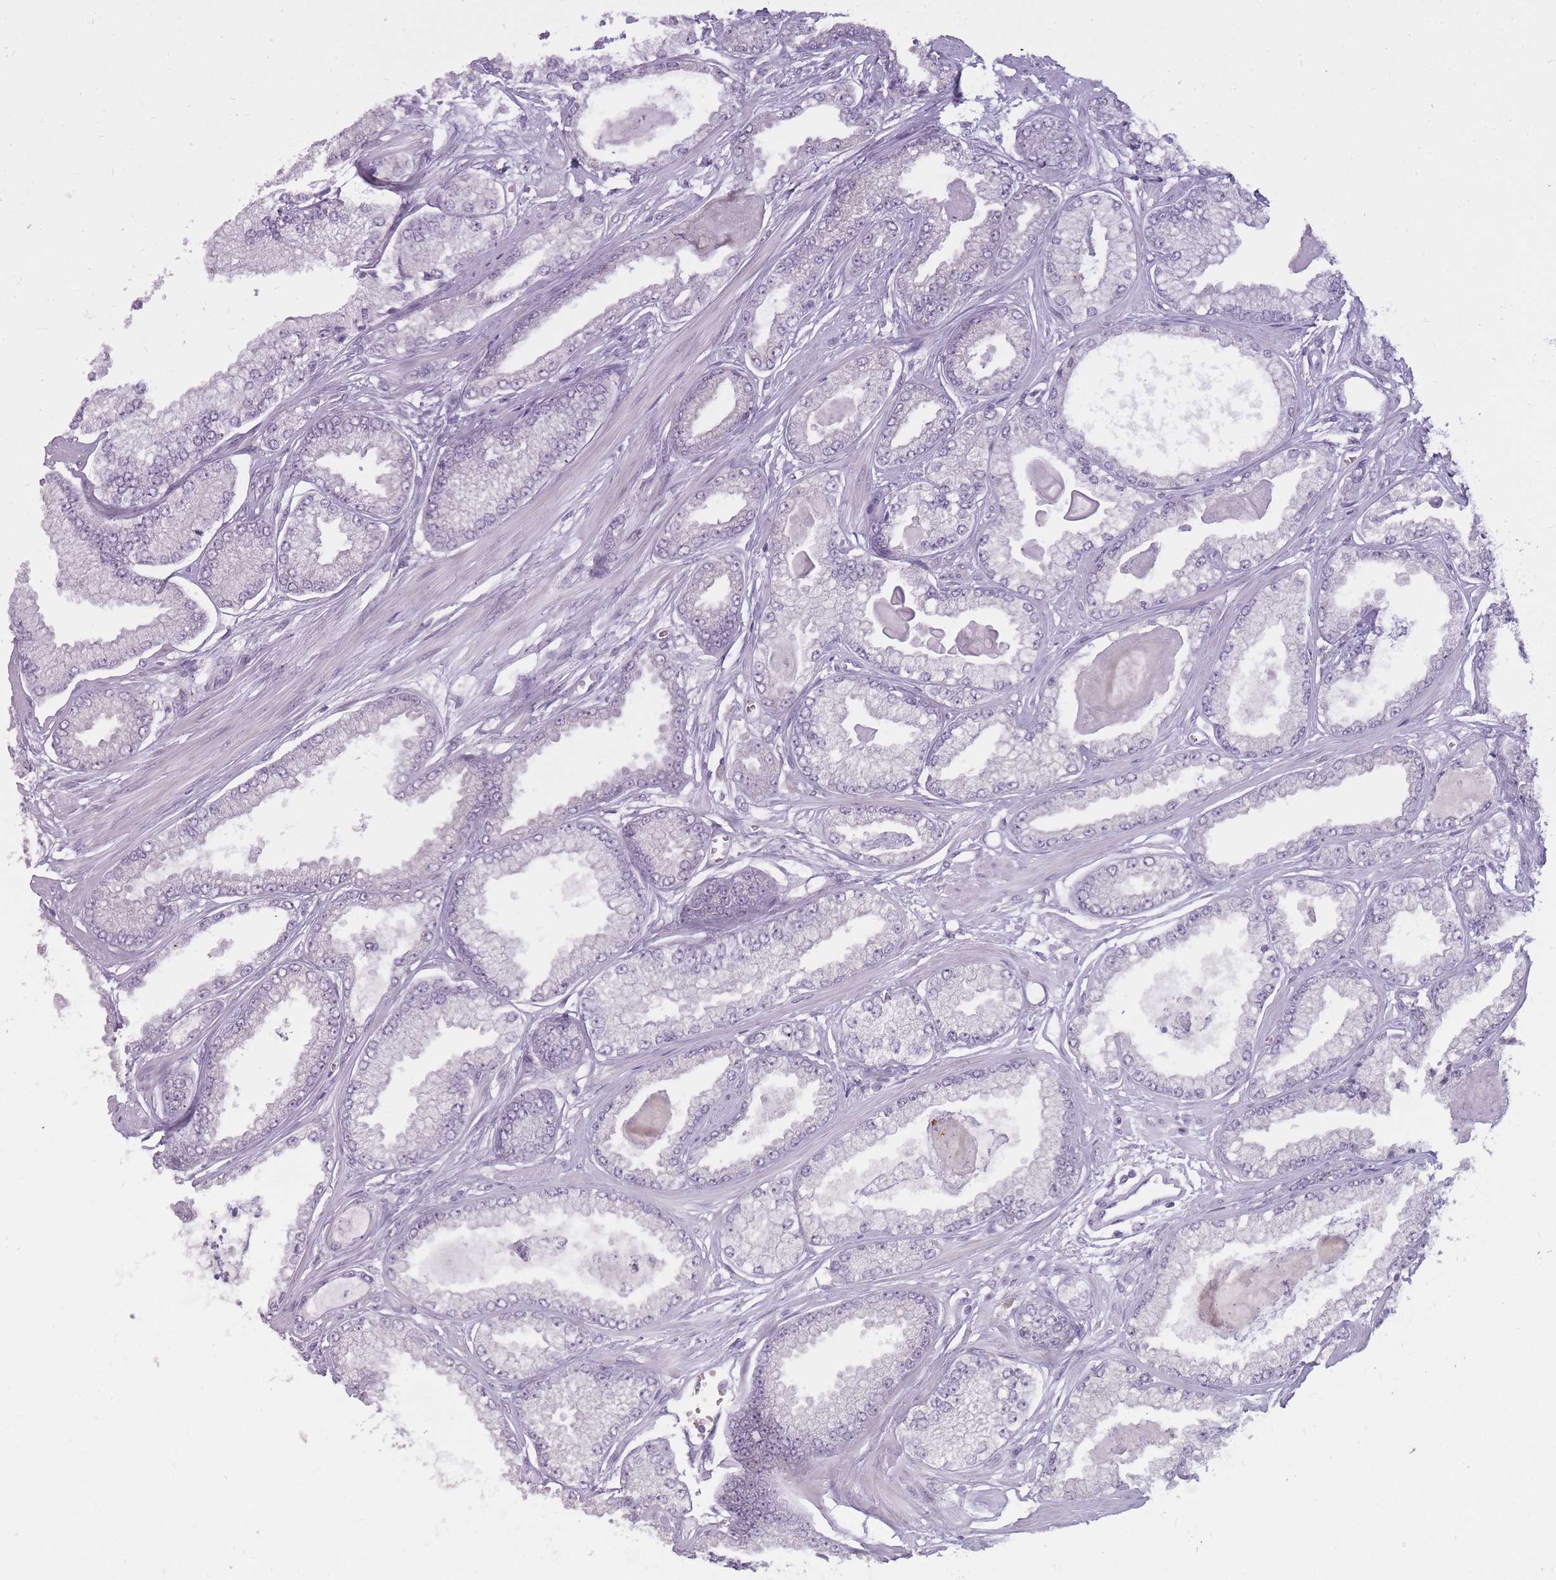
{"staining": {"intensity": "negative", "quantity": "none", "location": "none"}, "tissue": "prostate cancer", "cell_type": "Tumor cells", "image_type": "cancer", "snomed": [{"axis": "morphology", "description": "Adenocarcinoma, Low grade"}, {"axis": "topography", "description": "Prostate"}], "caption": "Prostate cancer (low-grade adenocarcinoma) stained for a protein using immunohistochemistry (IHC) shows no staining tumor cells.", "gene": "POMZP3", "patient": {"sex": "male", "age": 64}}